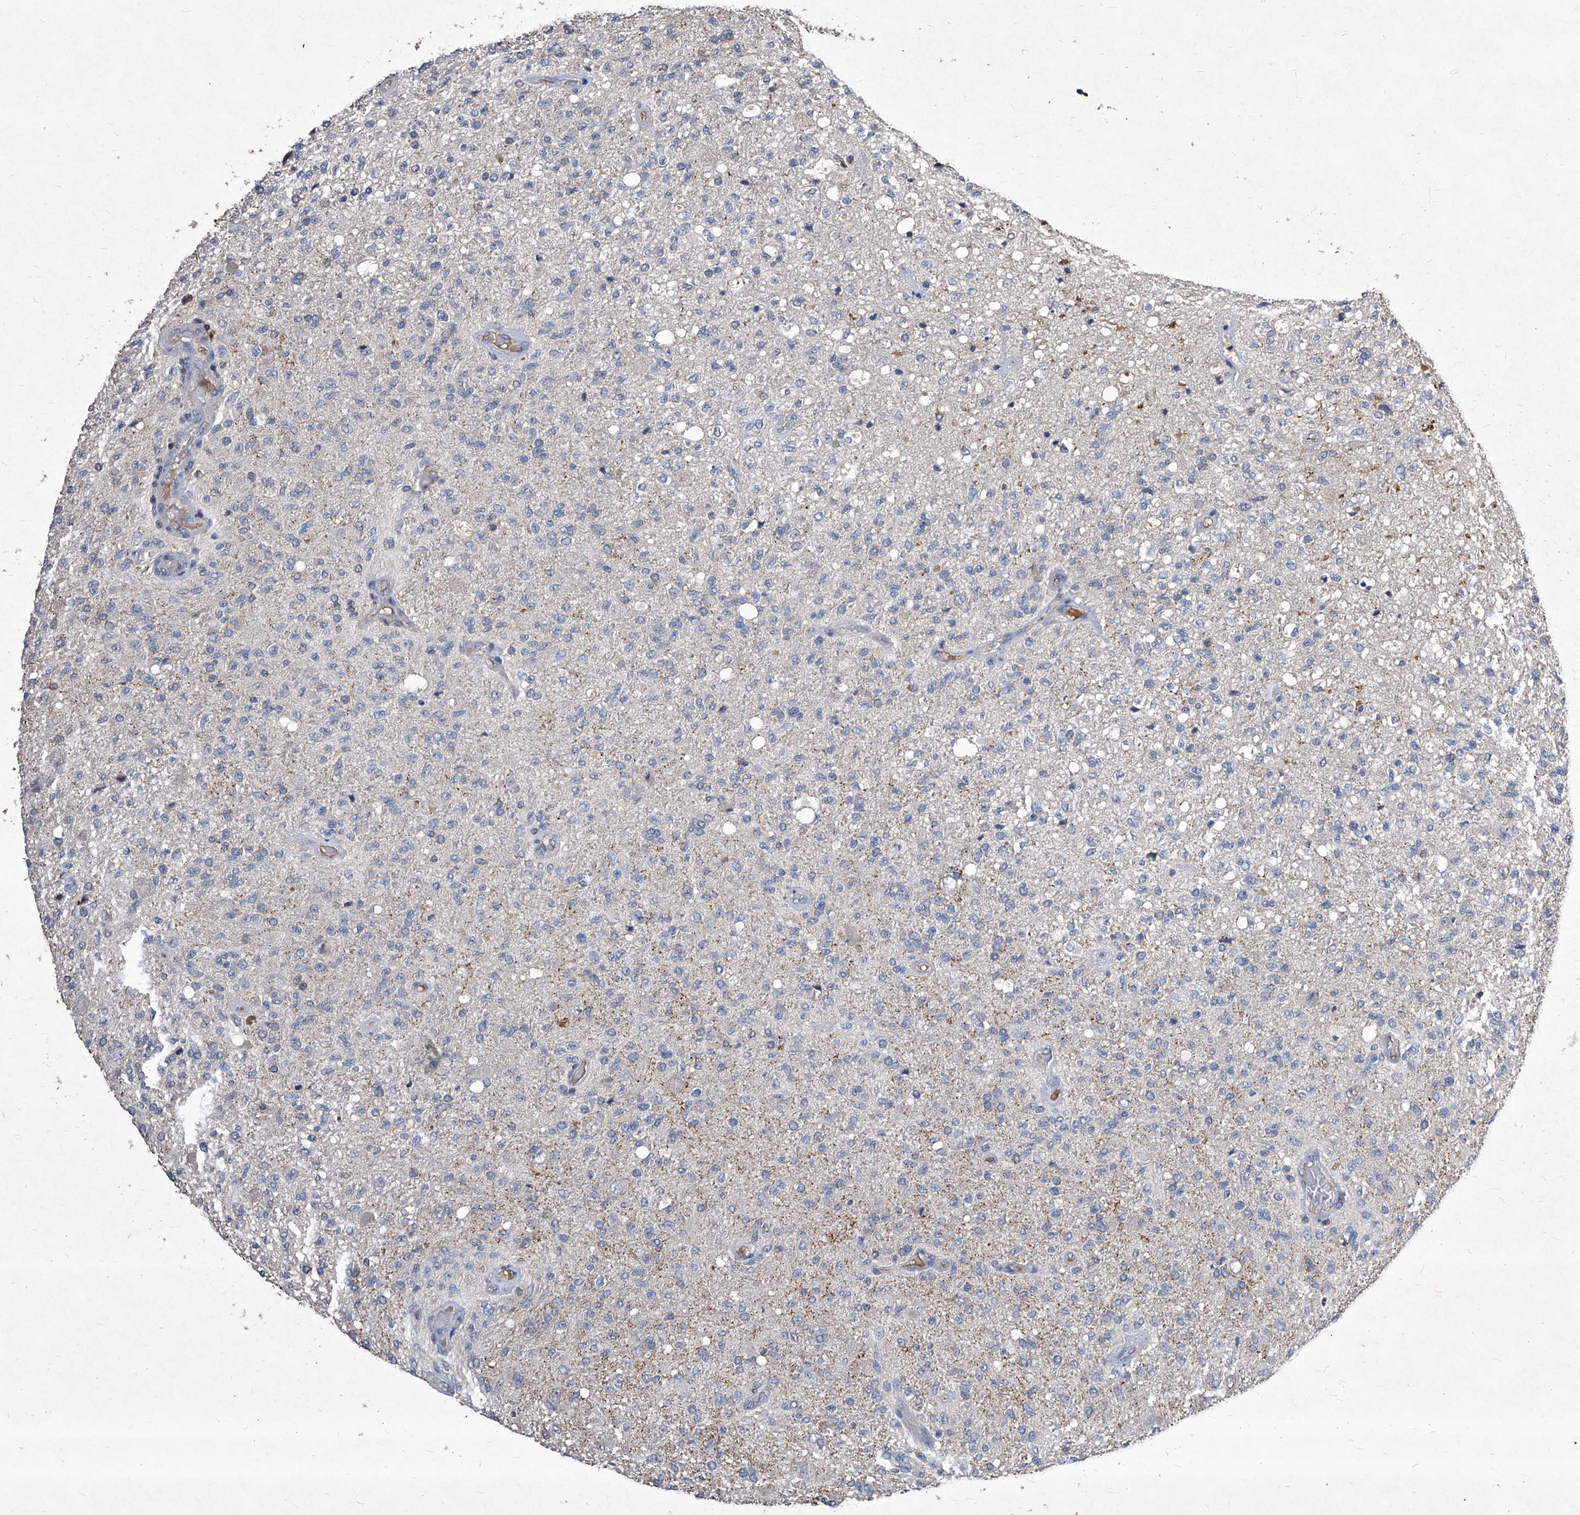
{"staining": {"intensity": "negative", "quantity": "none", "location": "none"}, "tissue": "glioma", "cell_type": "Tumor cells", "image_type": "cancer", "snomed": [{"axis": "morphology", "description": "Normal tissue, NOS"}, {"axis": "morphology", "description": "Glioma, malignant, High grade"}, {"axis": "topography", "description": "Cerebral cortex"}], "caption": "Tumor cells show no significant staining in malignant glioma (high-grade).", "gene": "SYNGR1", "patient": {"sex": "male", "age": 77}}